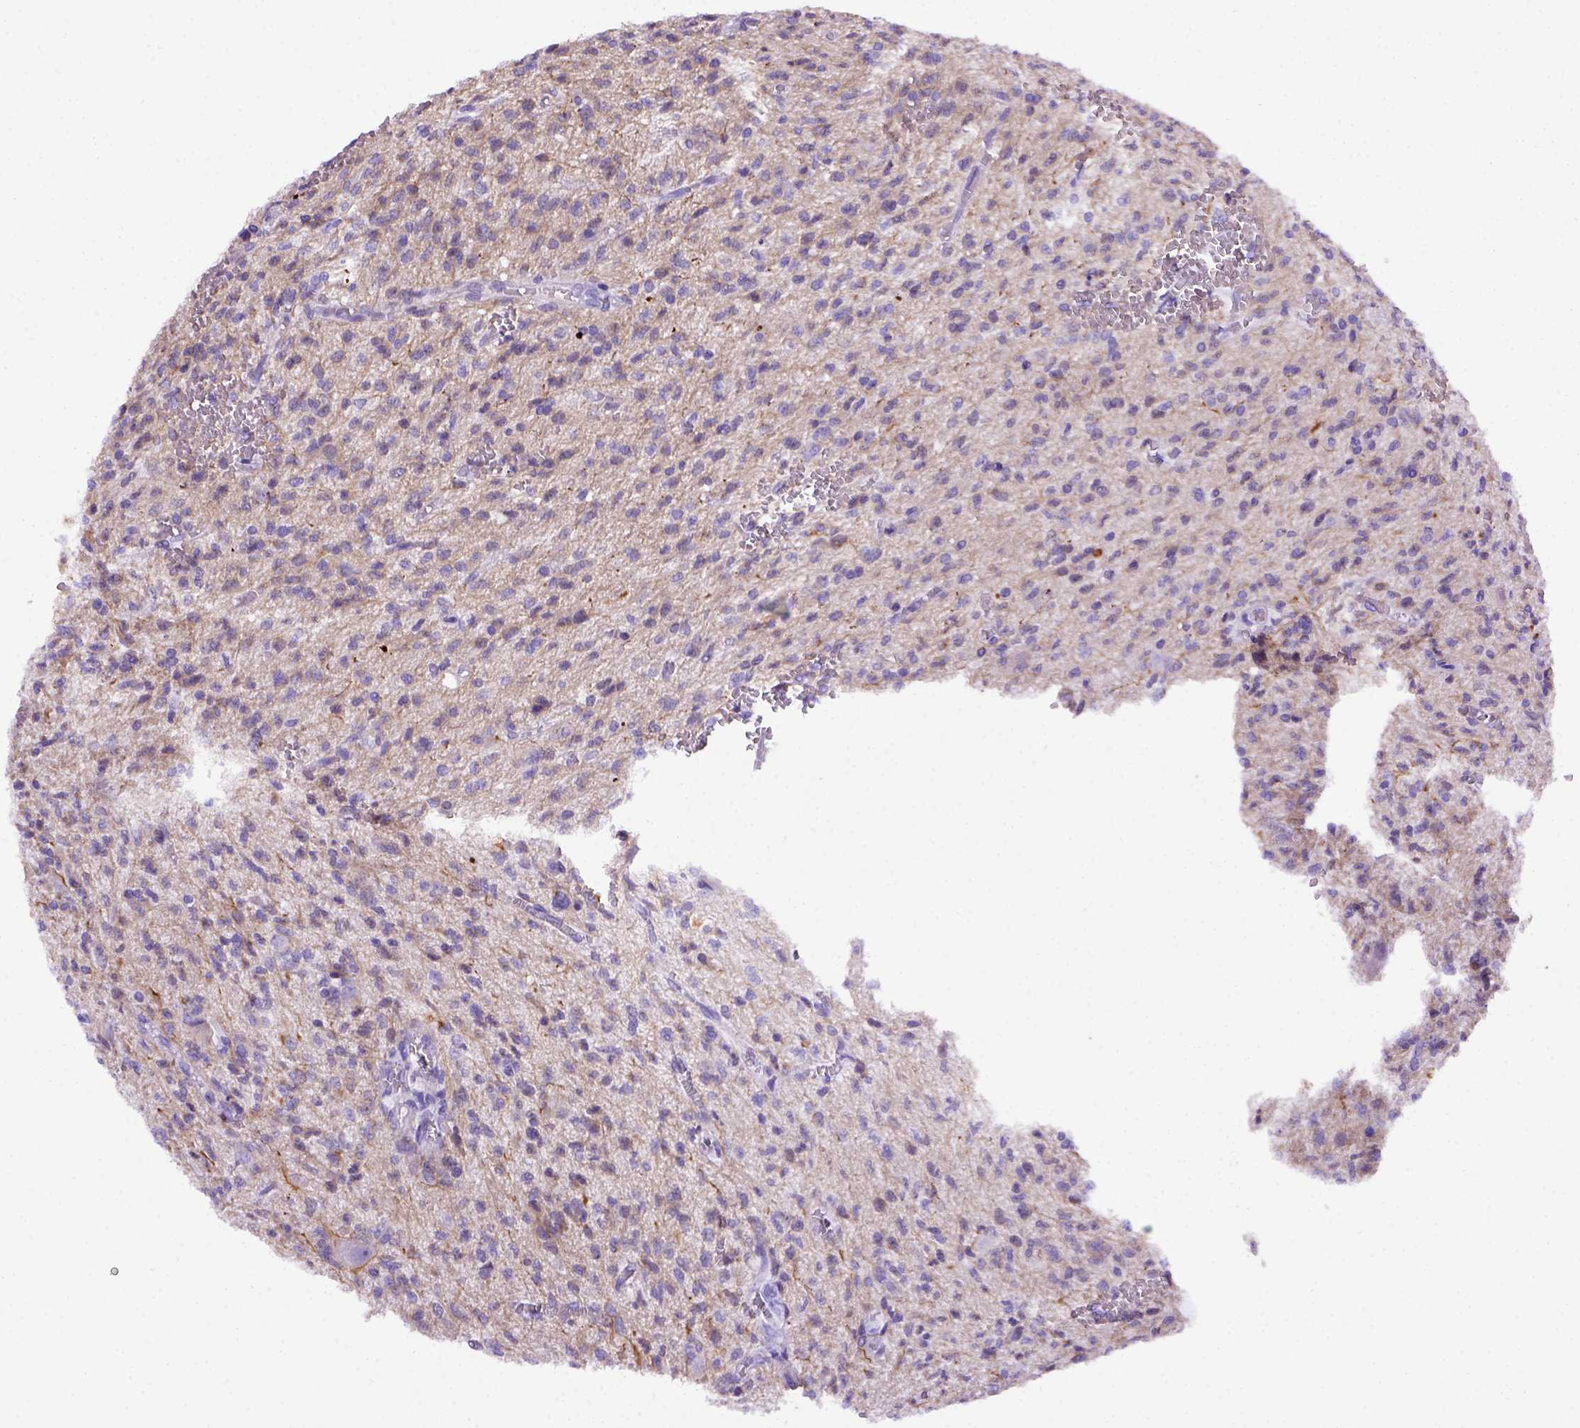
{"staining": {"intensity": "negative", "quantity": "none", "location": "none"}, "tissue": "glioma", "cell_type": "Tumor cells", "image_type": "cancer", "snomed": [{"axis": "morphology", "description": "Glioma, malignant, Low grade"}, {"axis": "topography", "description": "Brain"}], "caption": "Malignant glioma (low-grade) was stained to show a protein in brown. There is no significant expression in tumor cells. Nuclei are stained in blue.", "gene": "ADAM12", "patient": {"sex": "male", "age": 64}}